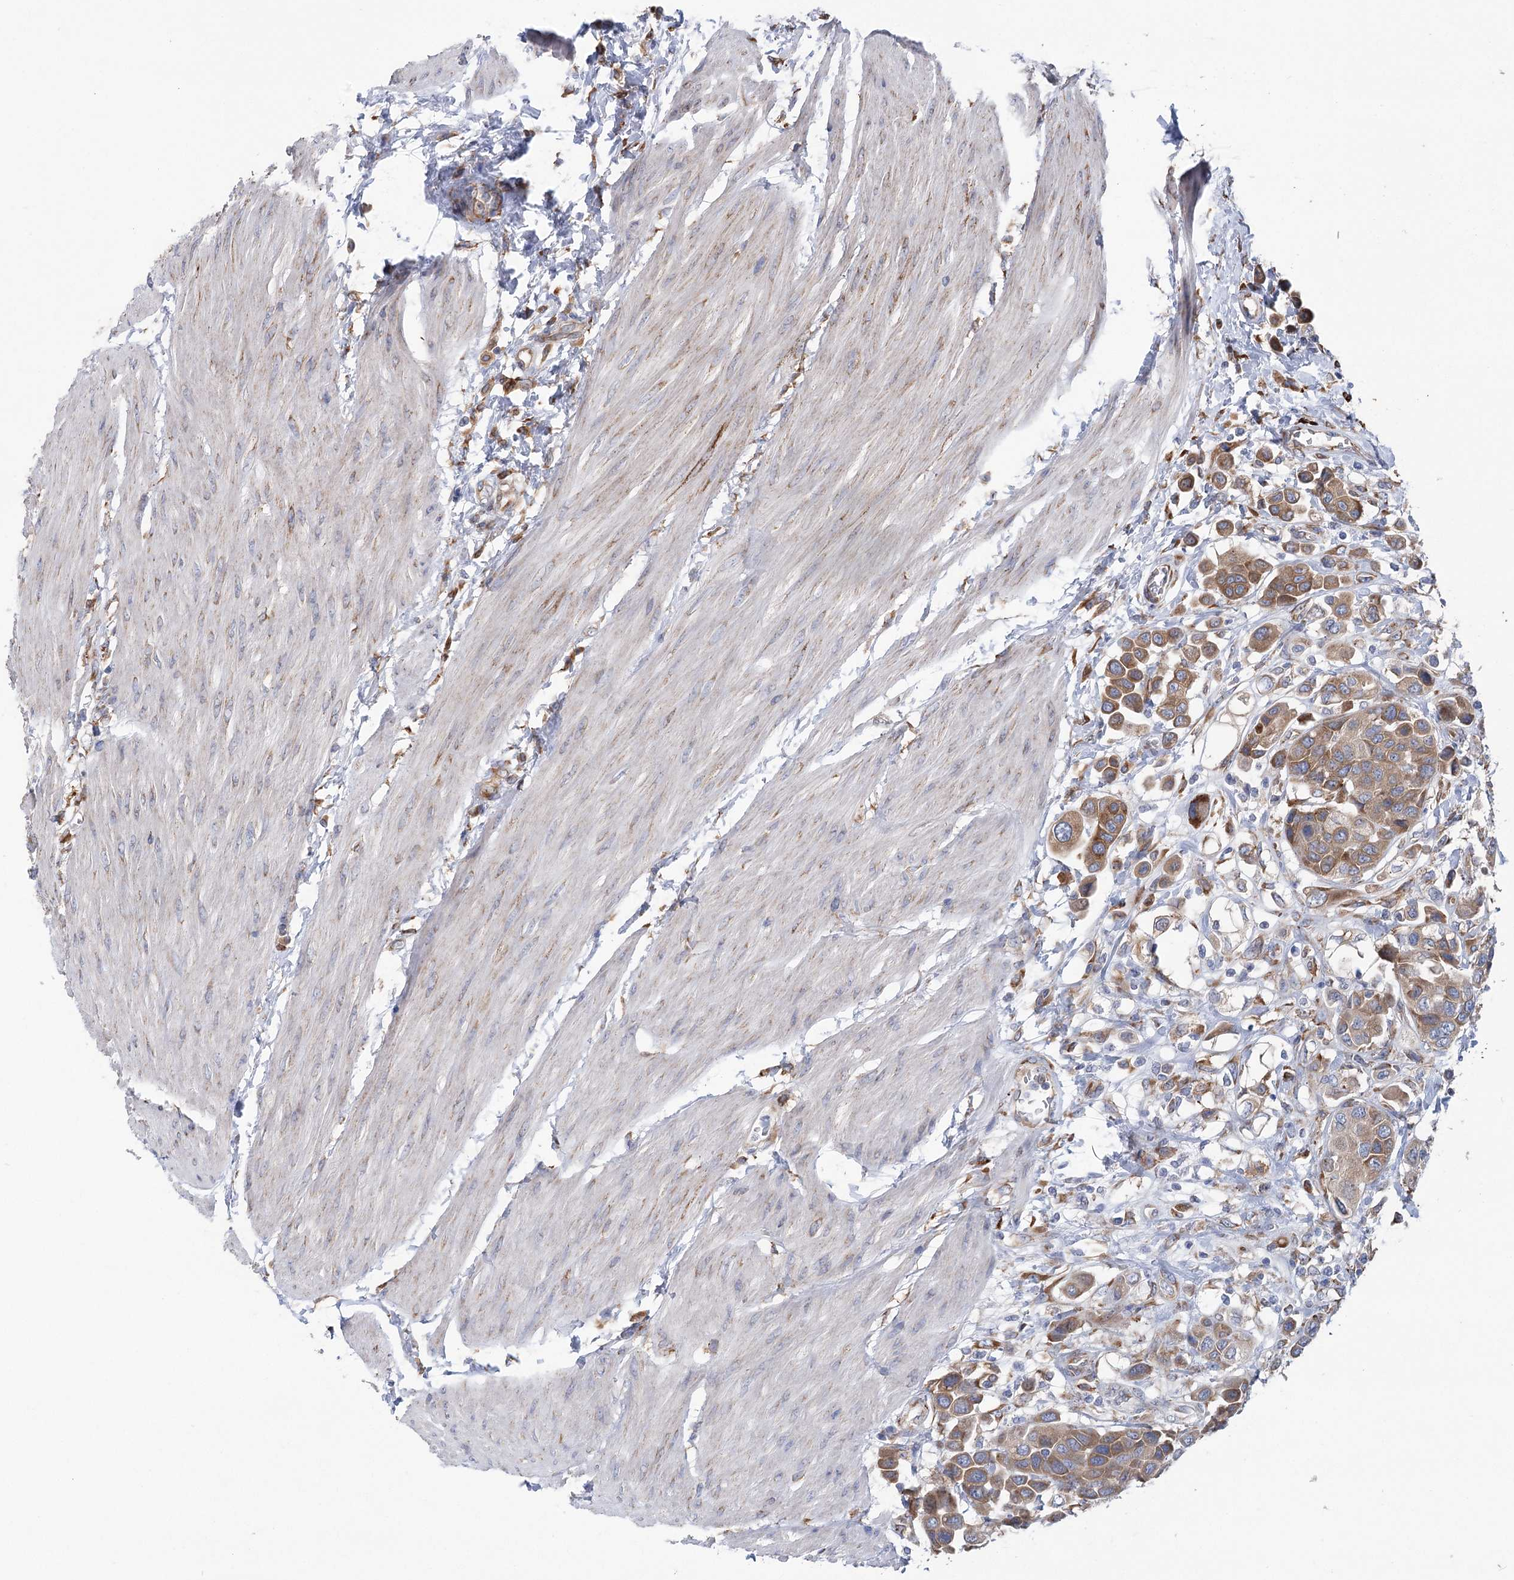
{"staining": {"intensity": "moderate", "quantity": ">75%", "location": "cytoplasmic/membranous"}, "tissue": "urothelial cancer", "cell_type": "Tumor cells", "image_type": "cancer", "snomed": [{"axis": "morphology", "description": "Urothelial carcinoma, High grade"}, {"axis": "topography", "description": "Urinary bladder"}], "caption": "Immunohistochemical staining of human urothelial carcinoma (high-grade) reveals moderate cytoplasmic/membranous protein positivity in about >75% of tumor cells.", "gene": "METTL24", "patient": {"sex": "male", "age": 50}}